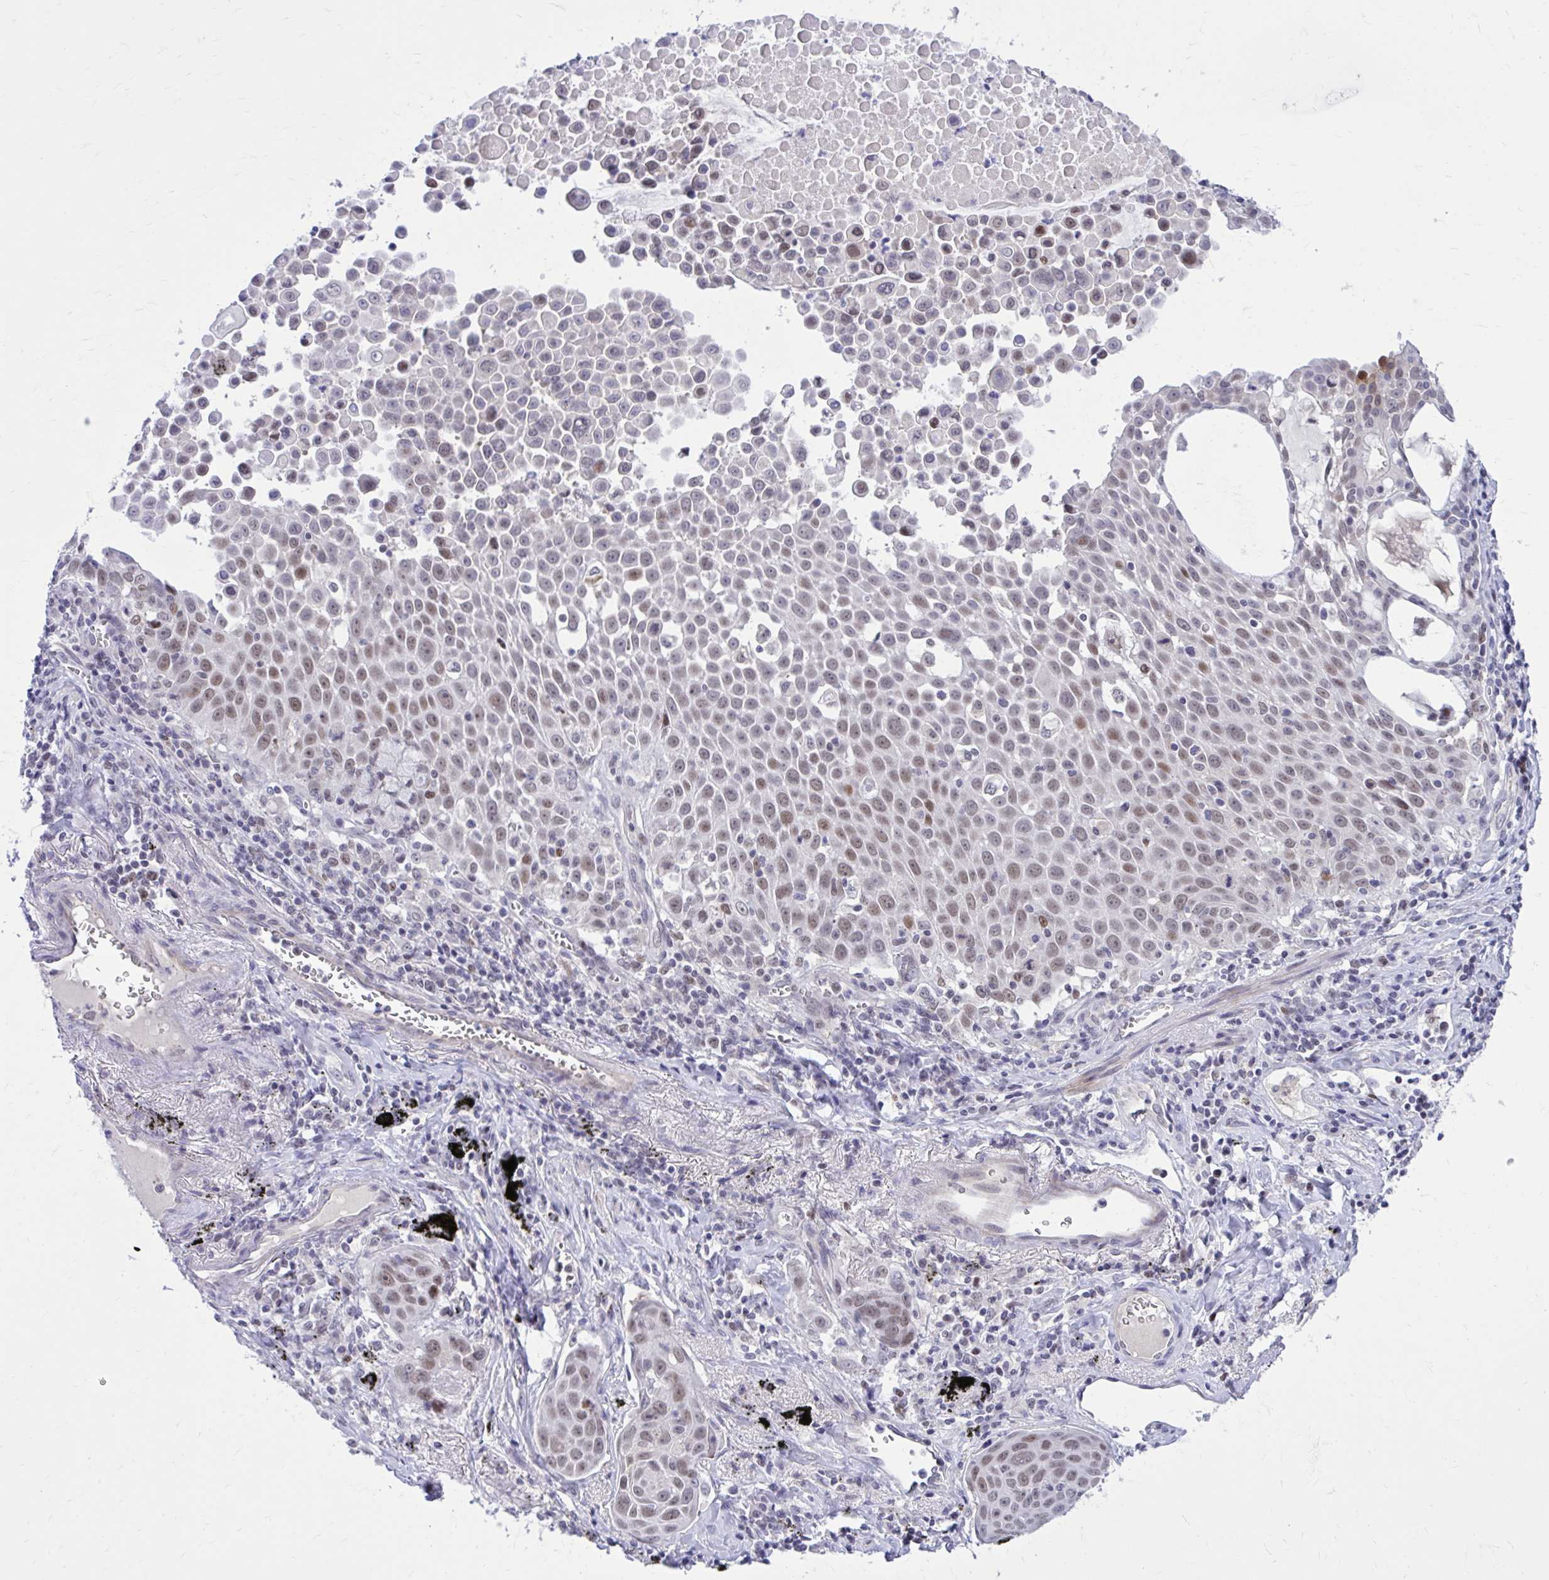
{"staining": {"intensity": "moderate", "quantity": "25%-75%", "location": "nuclear"}, "tissue": "lung cancer", "cell_type": "Tumor cells", "image_type": "cancer", "snomed": [{"axis": "morphology", "description": "Squamous cell carcinoma, NOS"}, {"axis": "morphology", "description": "Squamous cell carcinoma, metastatic, NOS"}, {"axis": "topography", "description": "Lymph node"}, {"axis": "topography", "description": "Lung"}], "caption": "IHC histopathology image of neoplastic tissue: lung cancer (squamous cell carcinoma) stained using immunohistochemistry (IHC) exhibits medium levels of moderate protein expression localized specifically in the nuclear of tumor cells, appearing as a nuclear brown color.", "gene": "ZBTB25", "patient": {"sex": "female", "age": 62}}